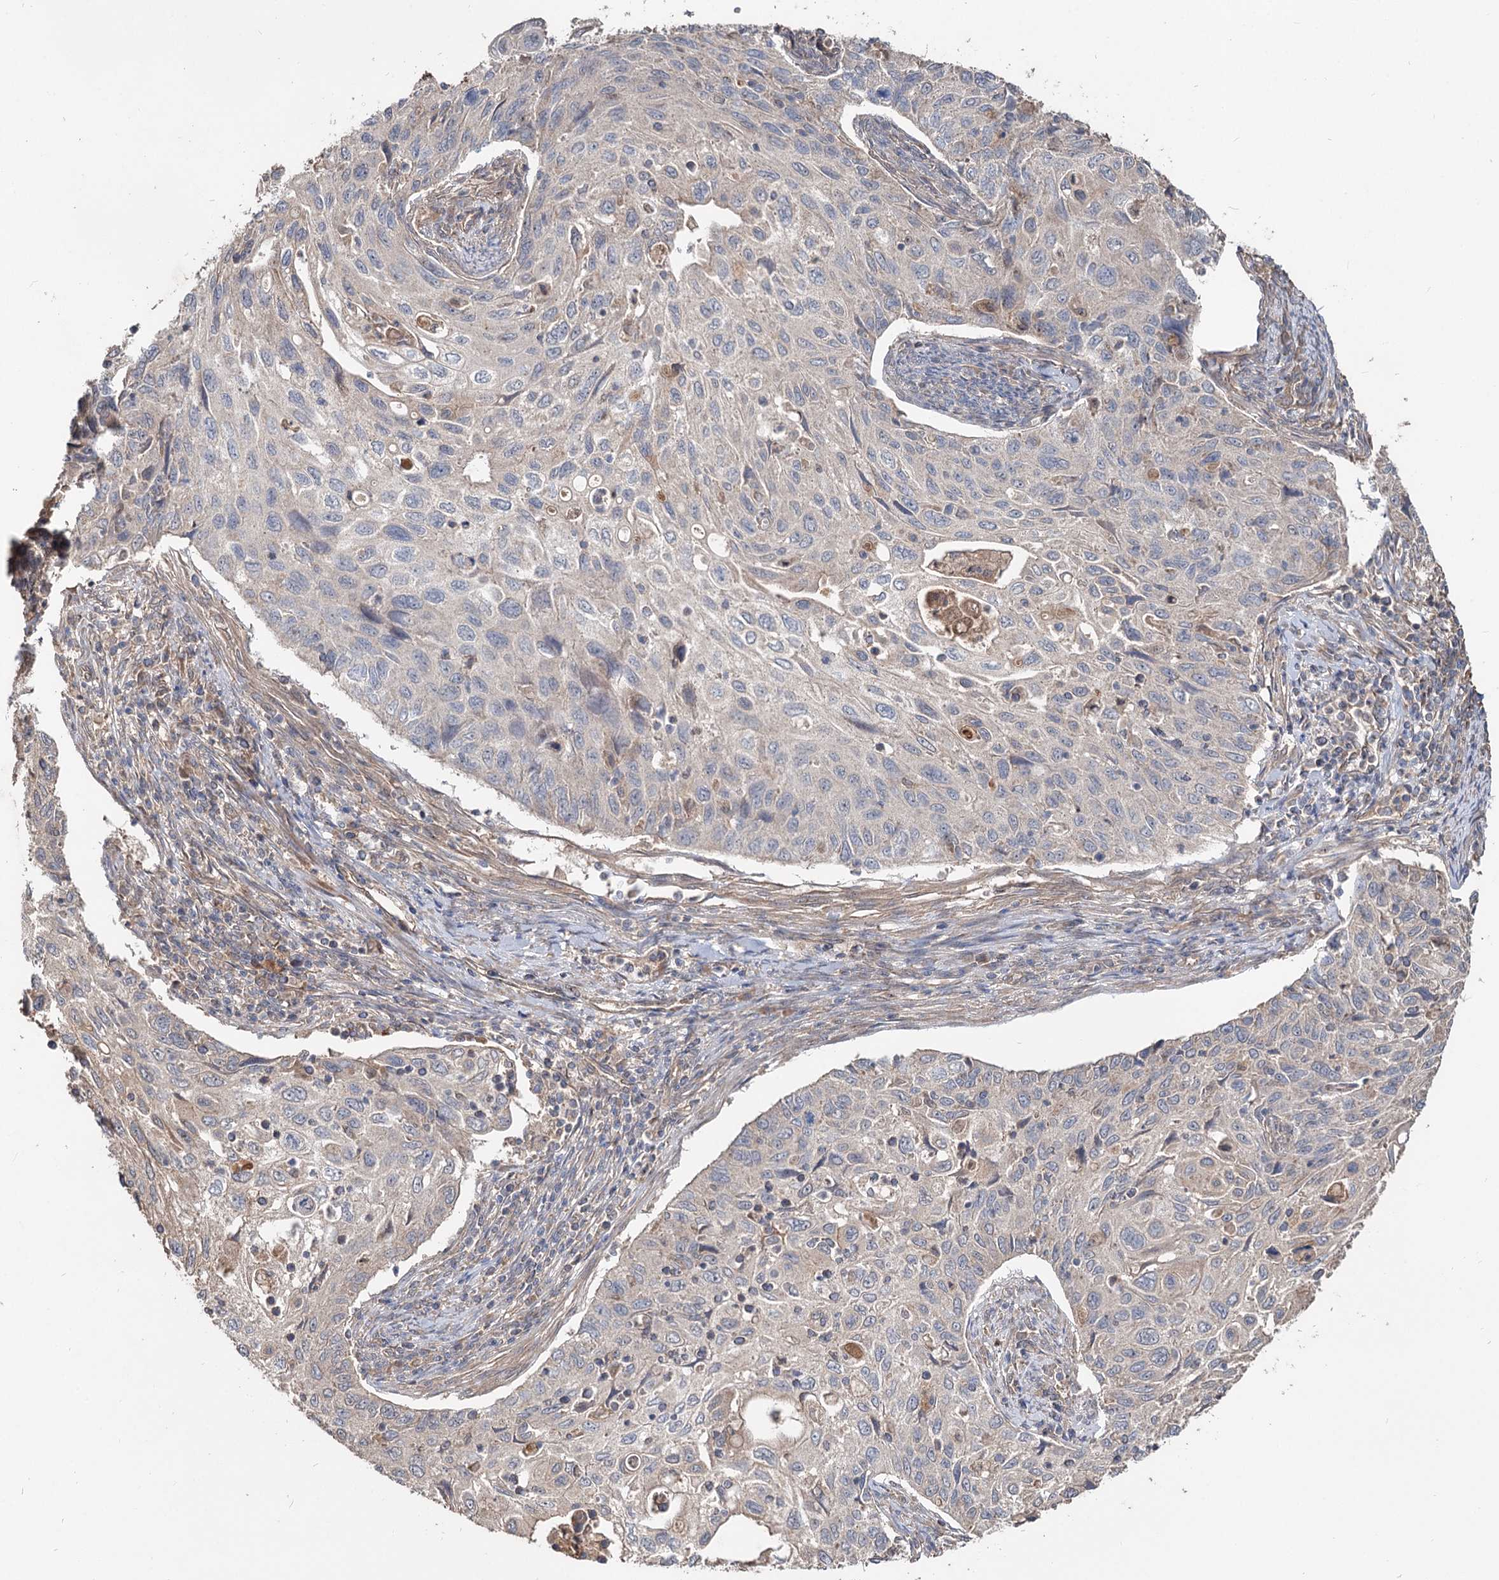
{"staining": {"intensity": "negative", "quantity": "none", "location": "none"}, "tissue": "cervical cancer", "cell_type": "Tumor cells", "image_type": "cancer", "snomed": [{"axis": "morphology", "description": "Squamous cell carcinoma, NOS"}, {"axis": "topography", "description": "Cervix"}], "caption": "Cervical squamous cell carcinoma was stained to show a protein in brown. There is no significant positivity in tumor cells.", "gene": "SPART", "patient": {"sex": "female", "age": 70}}